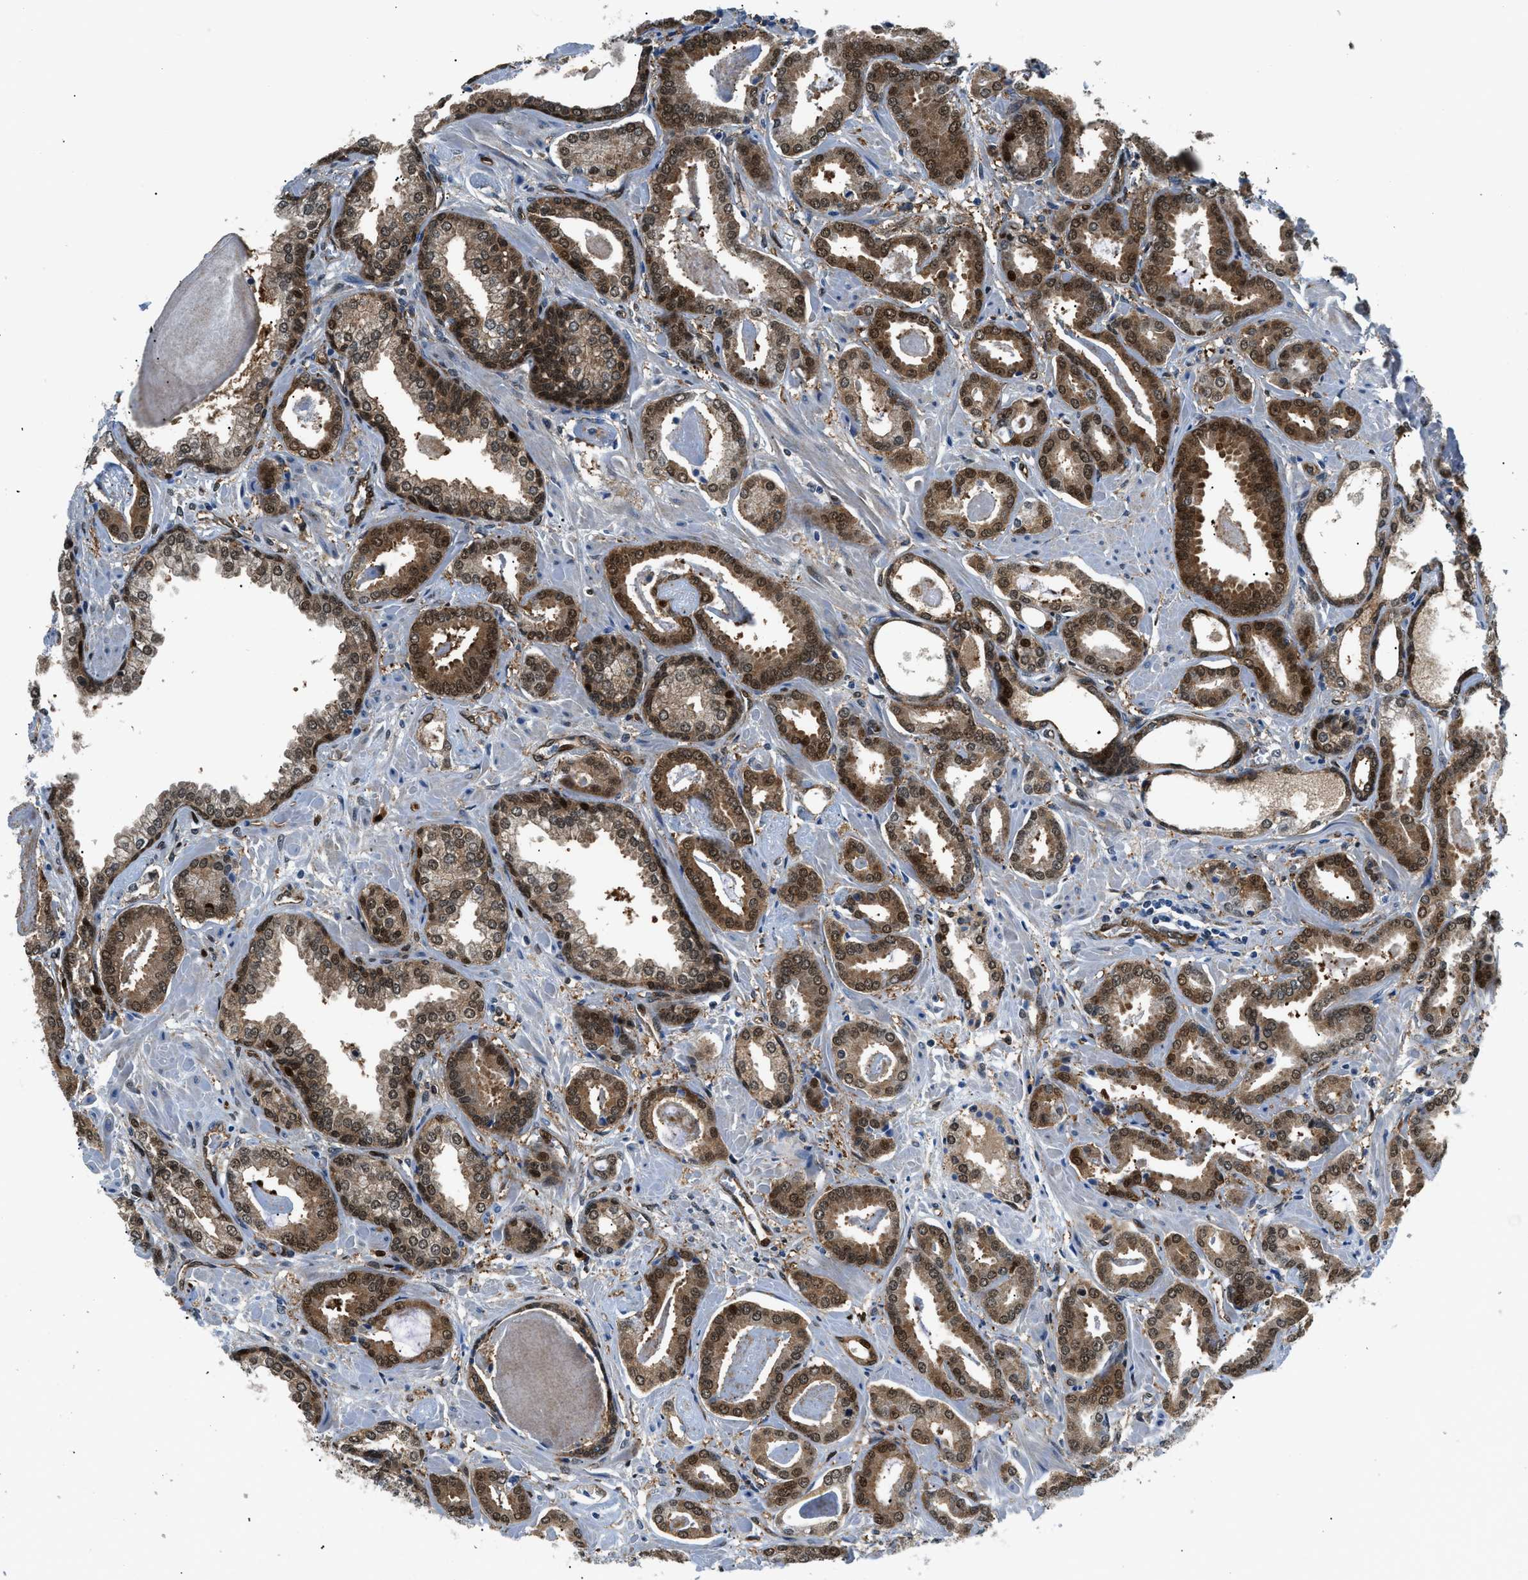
{"staining": {"intensity": "strong", "quantity": ">75%", "location": "cytoplasmic/membranous,nuclear"}, "tissue": "prostate cancer", "cell_type": "Tumor cells", "image_type": "cancer", "snomed": [{"axis": "morphology", "description": "Adenocarcinoma, Low grade"}, {"axis": "topography", "description": "Prostate"}], "caption": "Protein staining by immunohistochemistry (IHC) displays strong cytoplasmic/membranous and nuclear positivity in about >75% of tumor cells in prostate cancer (low-grade adenocarcinoma). The staining was performed using DAB (3,3'-diaminobenzidine), with brown indicating positive protein expression. Nuclei are stained blue with hematoxylin.", "gene": "YWHAE", "patient": {"sex": "male", "age": 53}}